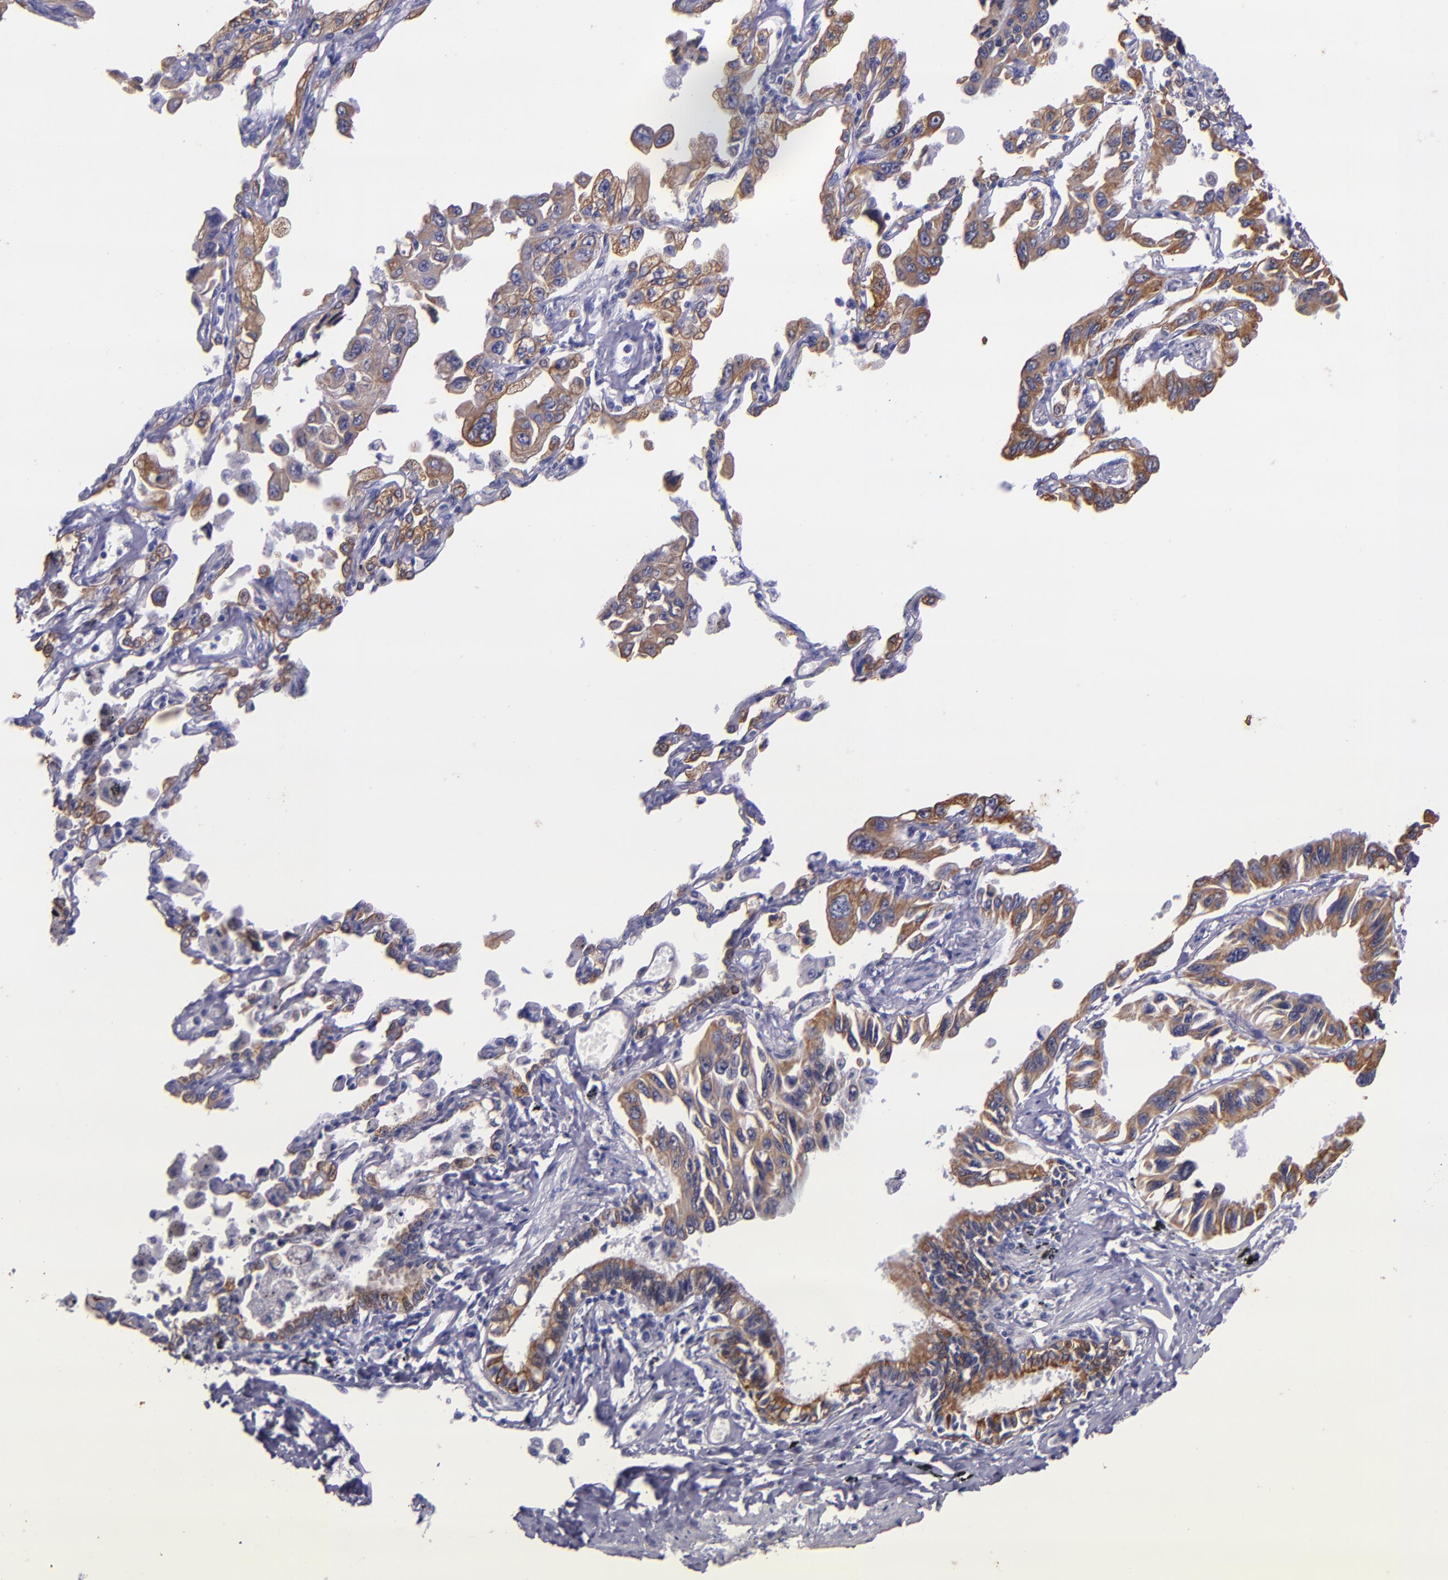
{"staining": {"intensity": "moderate", "quantity": ">75%", "location": "cytoplasmic/membranous"}, "tissue": "lung cancer", "cell_type": "Tumor cells", "image_type": "cancer", "snomed": [{"axis": "morphology", "description": "Adenocarcinoma, NOS"}, {"axis": "topography", "description": "Lung"}], "caption": "Immunohistochemistry (IHC) image of neoplastic tissue: human adenocarcinoma (lung) stained using IHC exhibits medium levels of moderate protein expression localized specifically in the cytoplasmic/membranous of tumor cells, appearing as a cytoplasmic/membranous brown color.", "gene": "KRT4", "patient": {"sex": "male", "age": 64}}